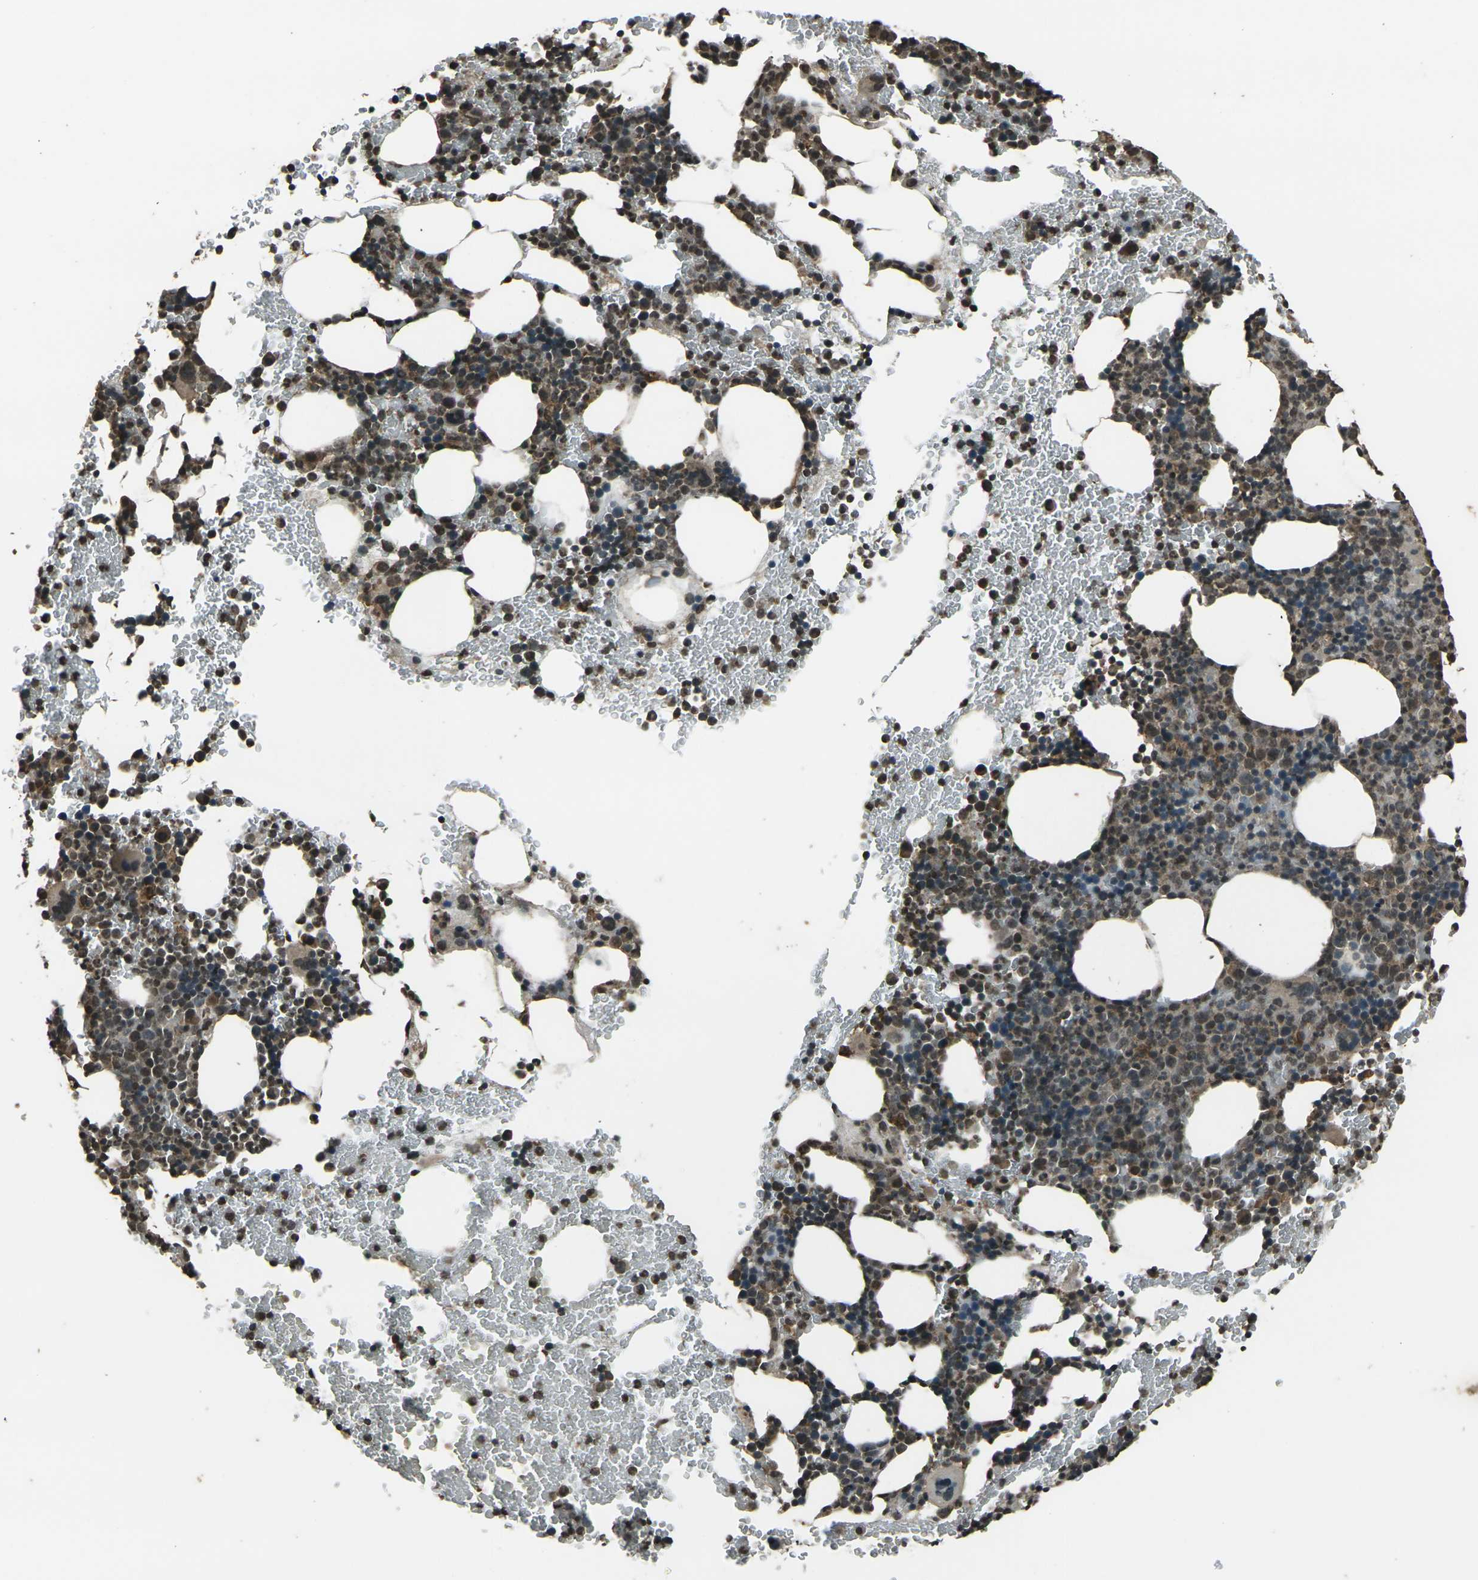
{"staining": {"intensity": "moderate", "quantity": "25%-75%", "location": "cytoplasmic/membranous,nuclear"}, "tissue": "bone marrow", "cell_type": "Hematopoietic cells", "image_type": "normal", "snomed": [{"axis": "morphology", "description": "Normal tissue, NOS"}, {"axis": "morphology", "description": "Inflammation, NOS"}, {"axis": "topography", "description": "Bone marrow"}], "caption": "A medium amount of moderate cytoplasmic/membranous,nuclear expression is seen in about 25%-75% of hematopoietic cells in benign bone marrow. (DAB (3,3'-diaminobenzidine) IHC with brightfield microscopy, high magnification).", "gene": "PRPF8", "patient": {"sex": "female", "age": 70}}